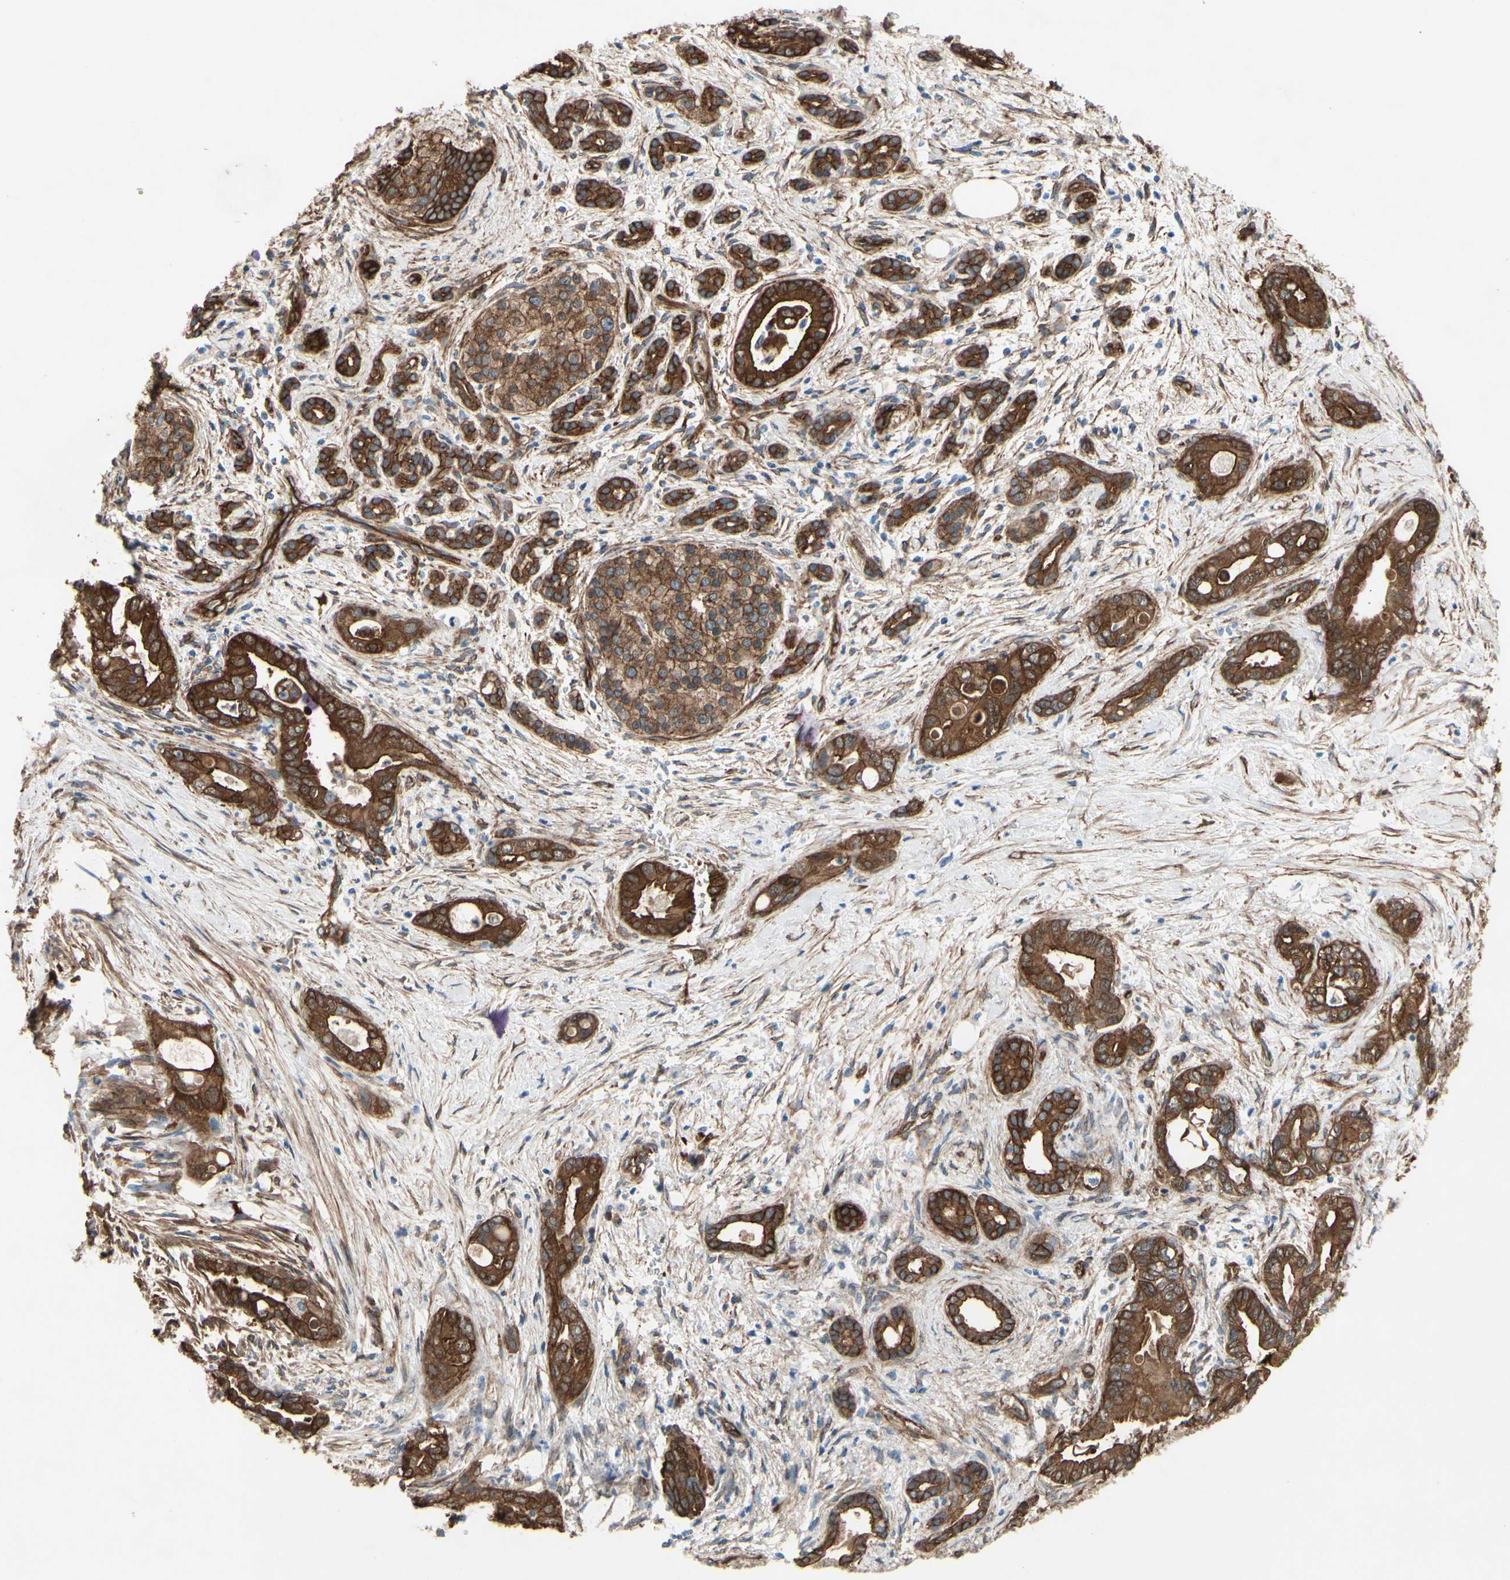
{"staining": {"intensity": "strong", "quantity": ">75%", "location": "cytoplasmic/membranous"}, "tissue": "pancreatic cancer", "cell_type": "Tumor cells", "image_type": "cancer", "snomed": [{"axis": "morphology", "description": "Adenocarcinoma, NOS"}, {"axis": "topography", "description": "Pancreas"}], "caption": "This micrograph exhibits immunohistochemistry (IHC) staining of human pancreatic adenocarcinoma, with high strong cytoplasmic/membranous expression in about >75% of tumor cells.", "gene": "CTTNBP2", "patient": {"sex": "male", "age": 70}}